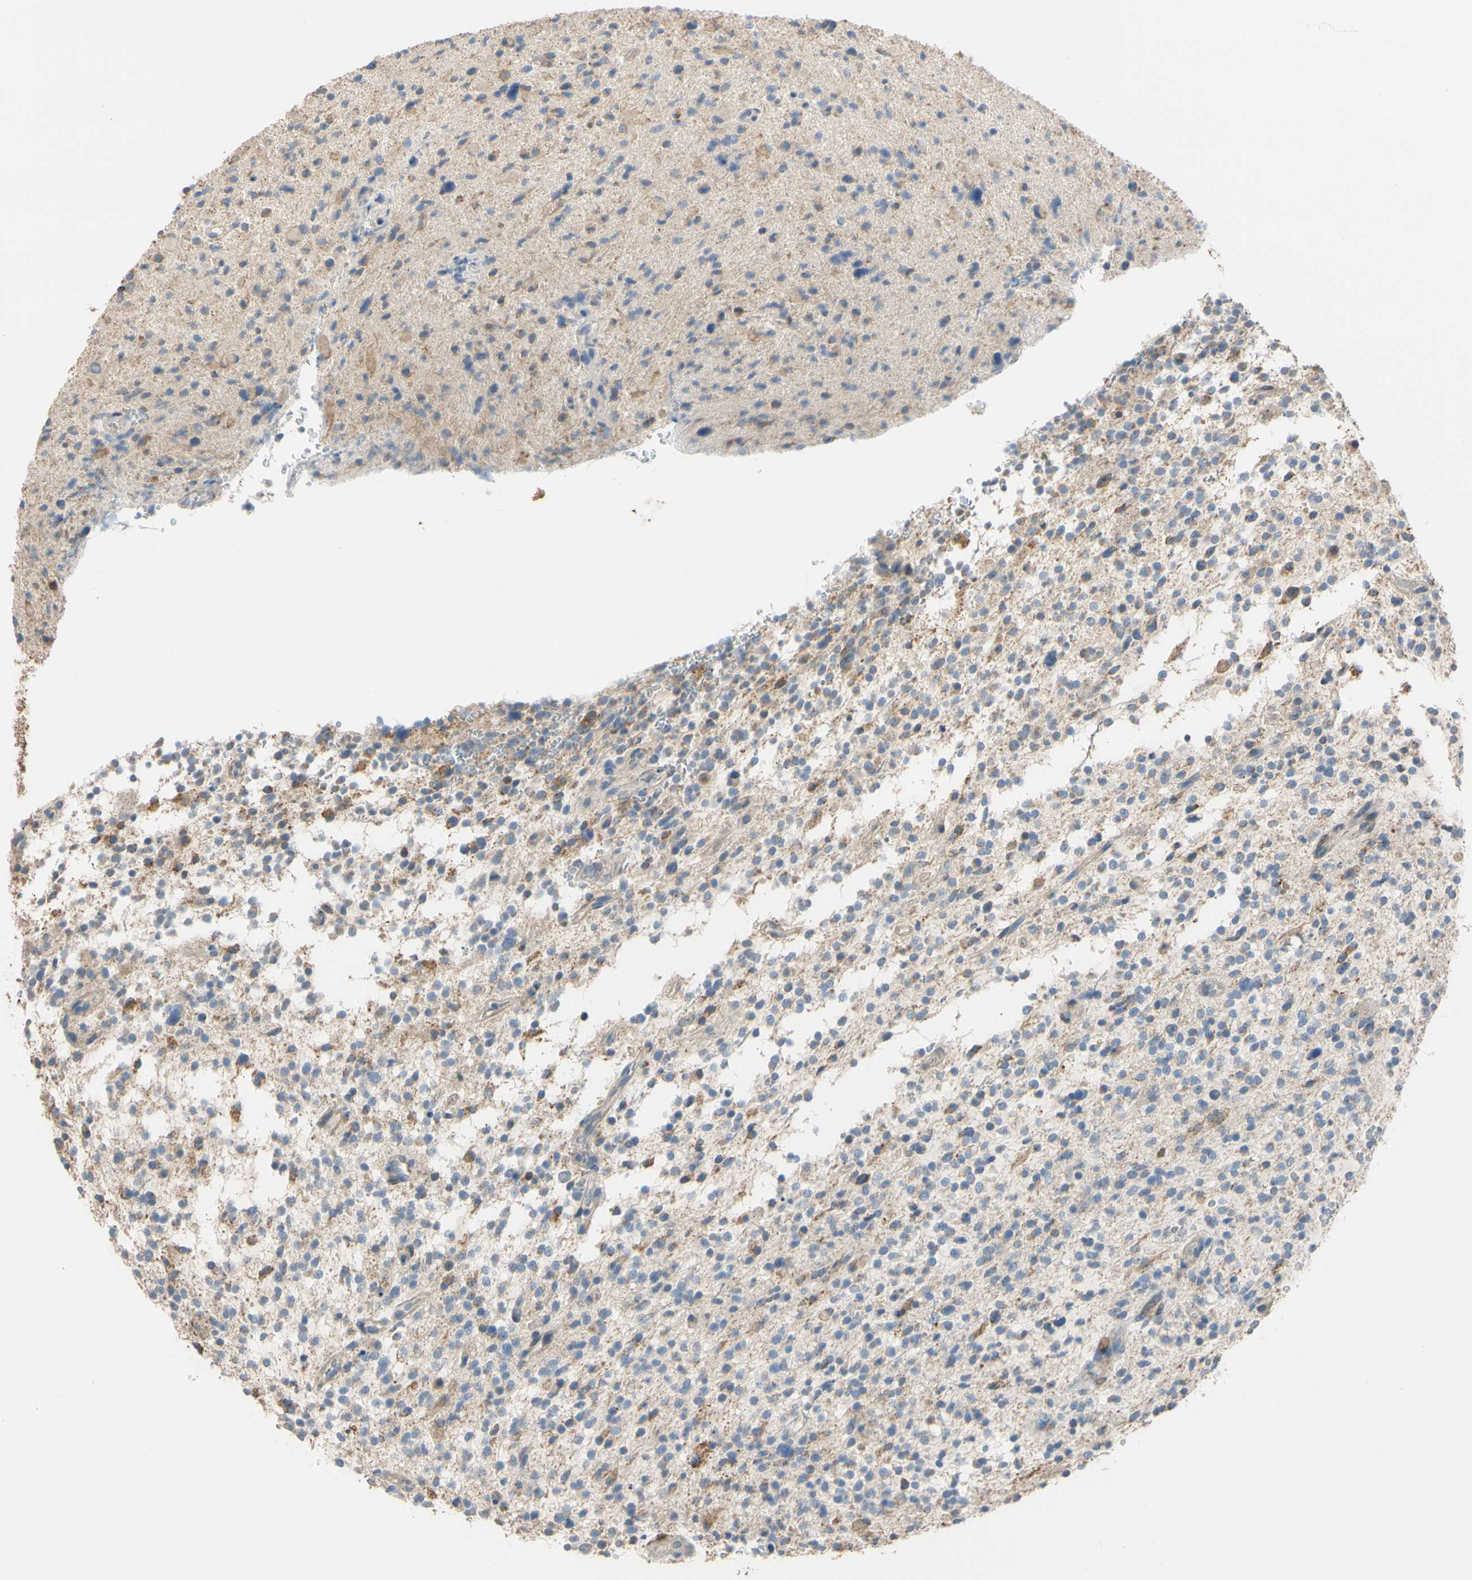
{"staining": {"intensity": "moderate", "quantity": "25%-75%", "location": "cytoplasmic/membranous"}, "tissue": "glioma", "cell_type": "Tumor cells", "image_type": "cancer", "snomed": [{"axis": "morphology", "description": "Glioma, malignant, High grade"}, {"axis": "topography", "description": "Brain"}], "caption": "Moderate cytoplasmic/membranous staining is seen in approximately 25%-75% of tumor cells in malignant high-grade glioma.", "gene": "ALDH1A2", "patient": {"sex": "male", "age": 48}}